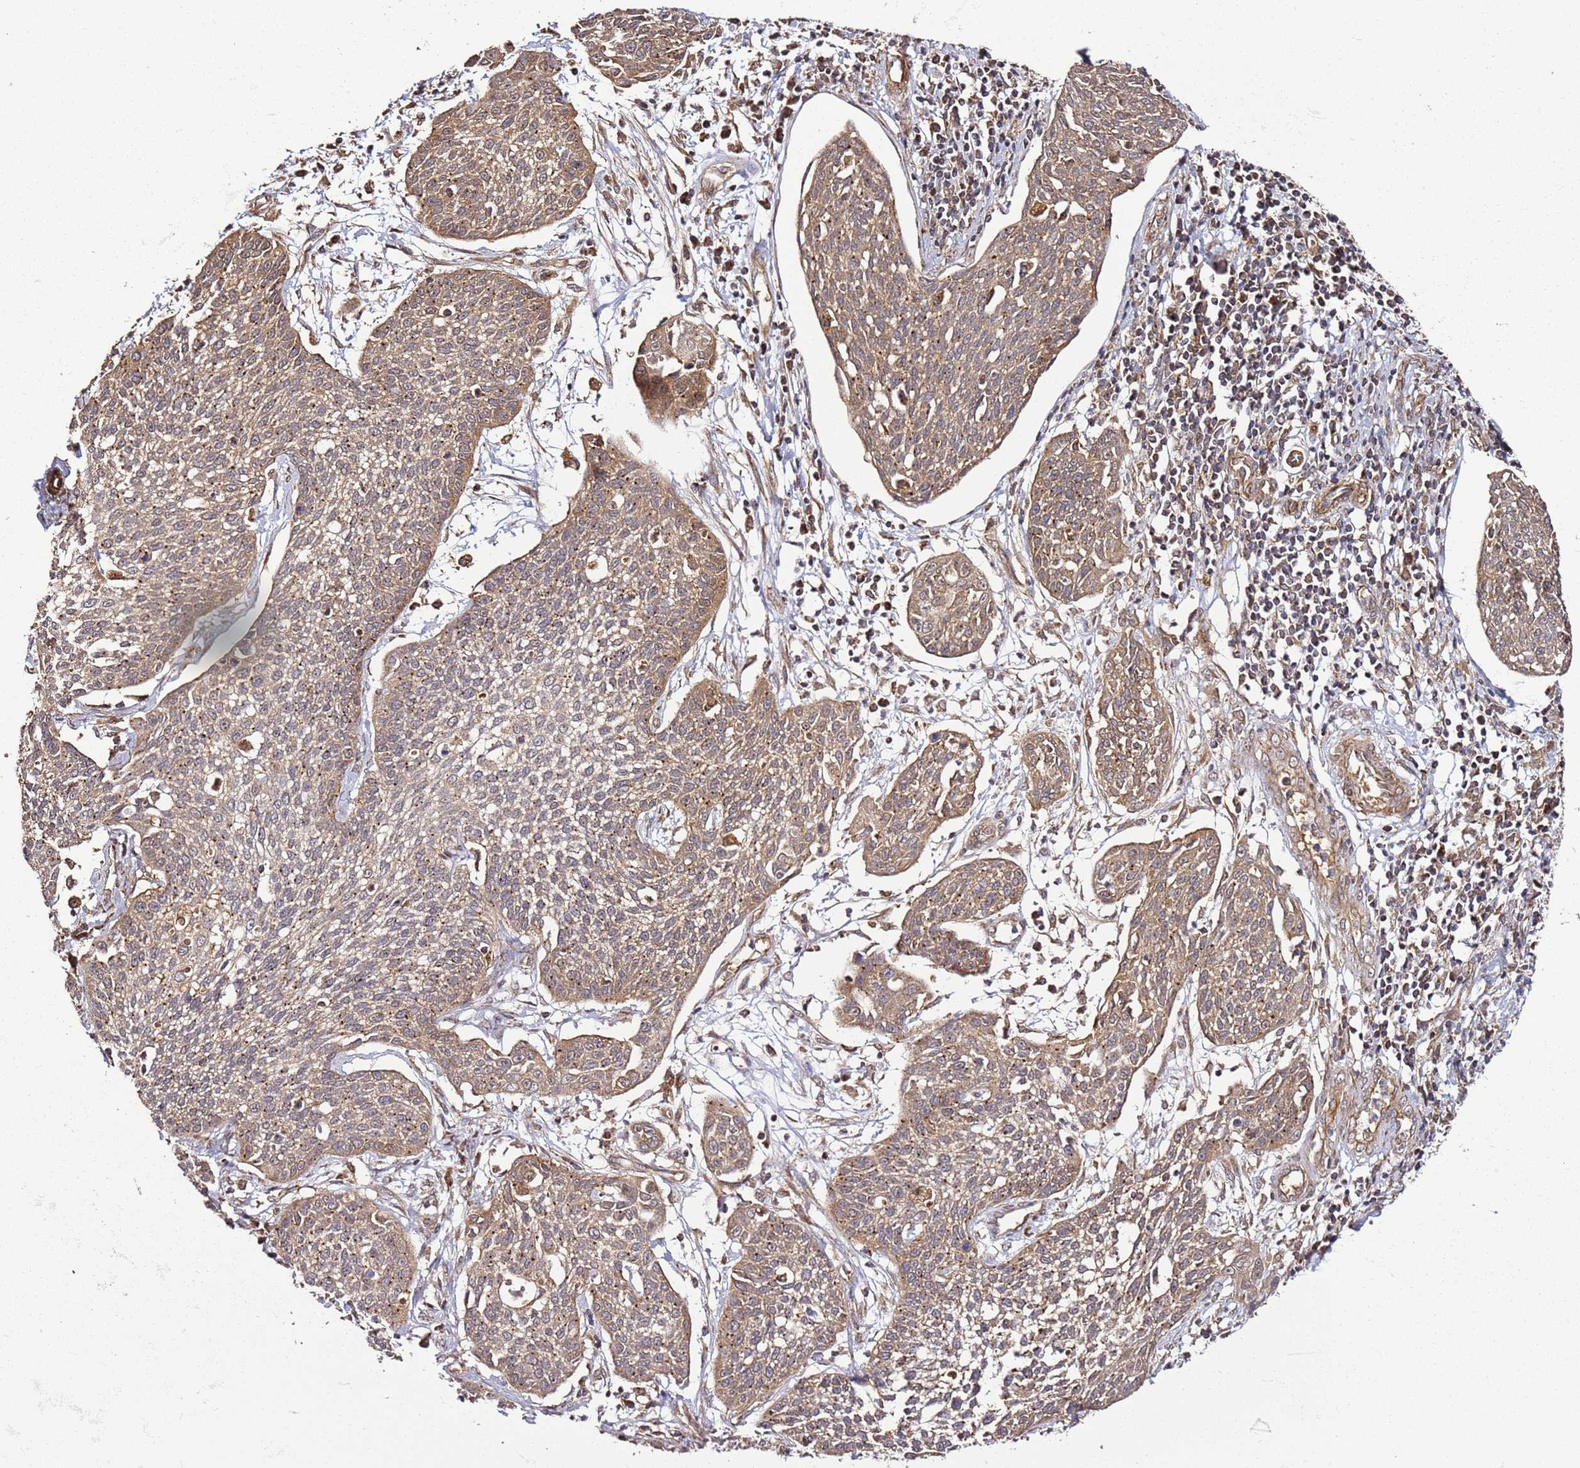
{"staining": {"intensity": "moderate", "quantity": ">75%", "location": "cytoplasmic/membranous"}, "tissue": "cervical cancer", "cell_type": "Tumor cells", "image_type": "cancer", "snomed": [{"axis": "morphology", "description": "Squamous cell carcinoma, NOS"}, {"axis": "topography", "description": "Cervix"}], "caption": "Immunohistochemical staining of human squamous cell carcinoma (cervical) demonstrates moderate cytoplasmic/membranous protein positivity in approximately >75% of tumor cells. (DAB (3,3'-diaminobenzidine) IHC with brightfield microscopy, high magnification).", "gene": "TM2D2", "patient": {"sex": "female", "age": 34}}